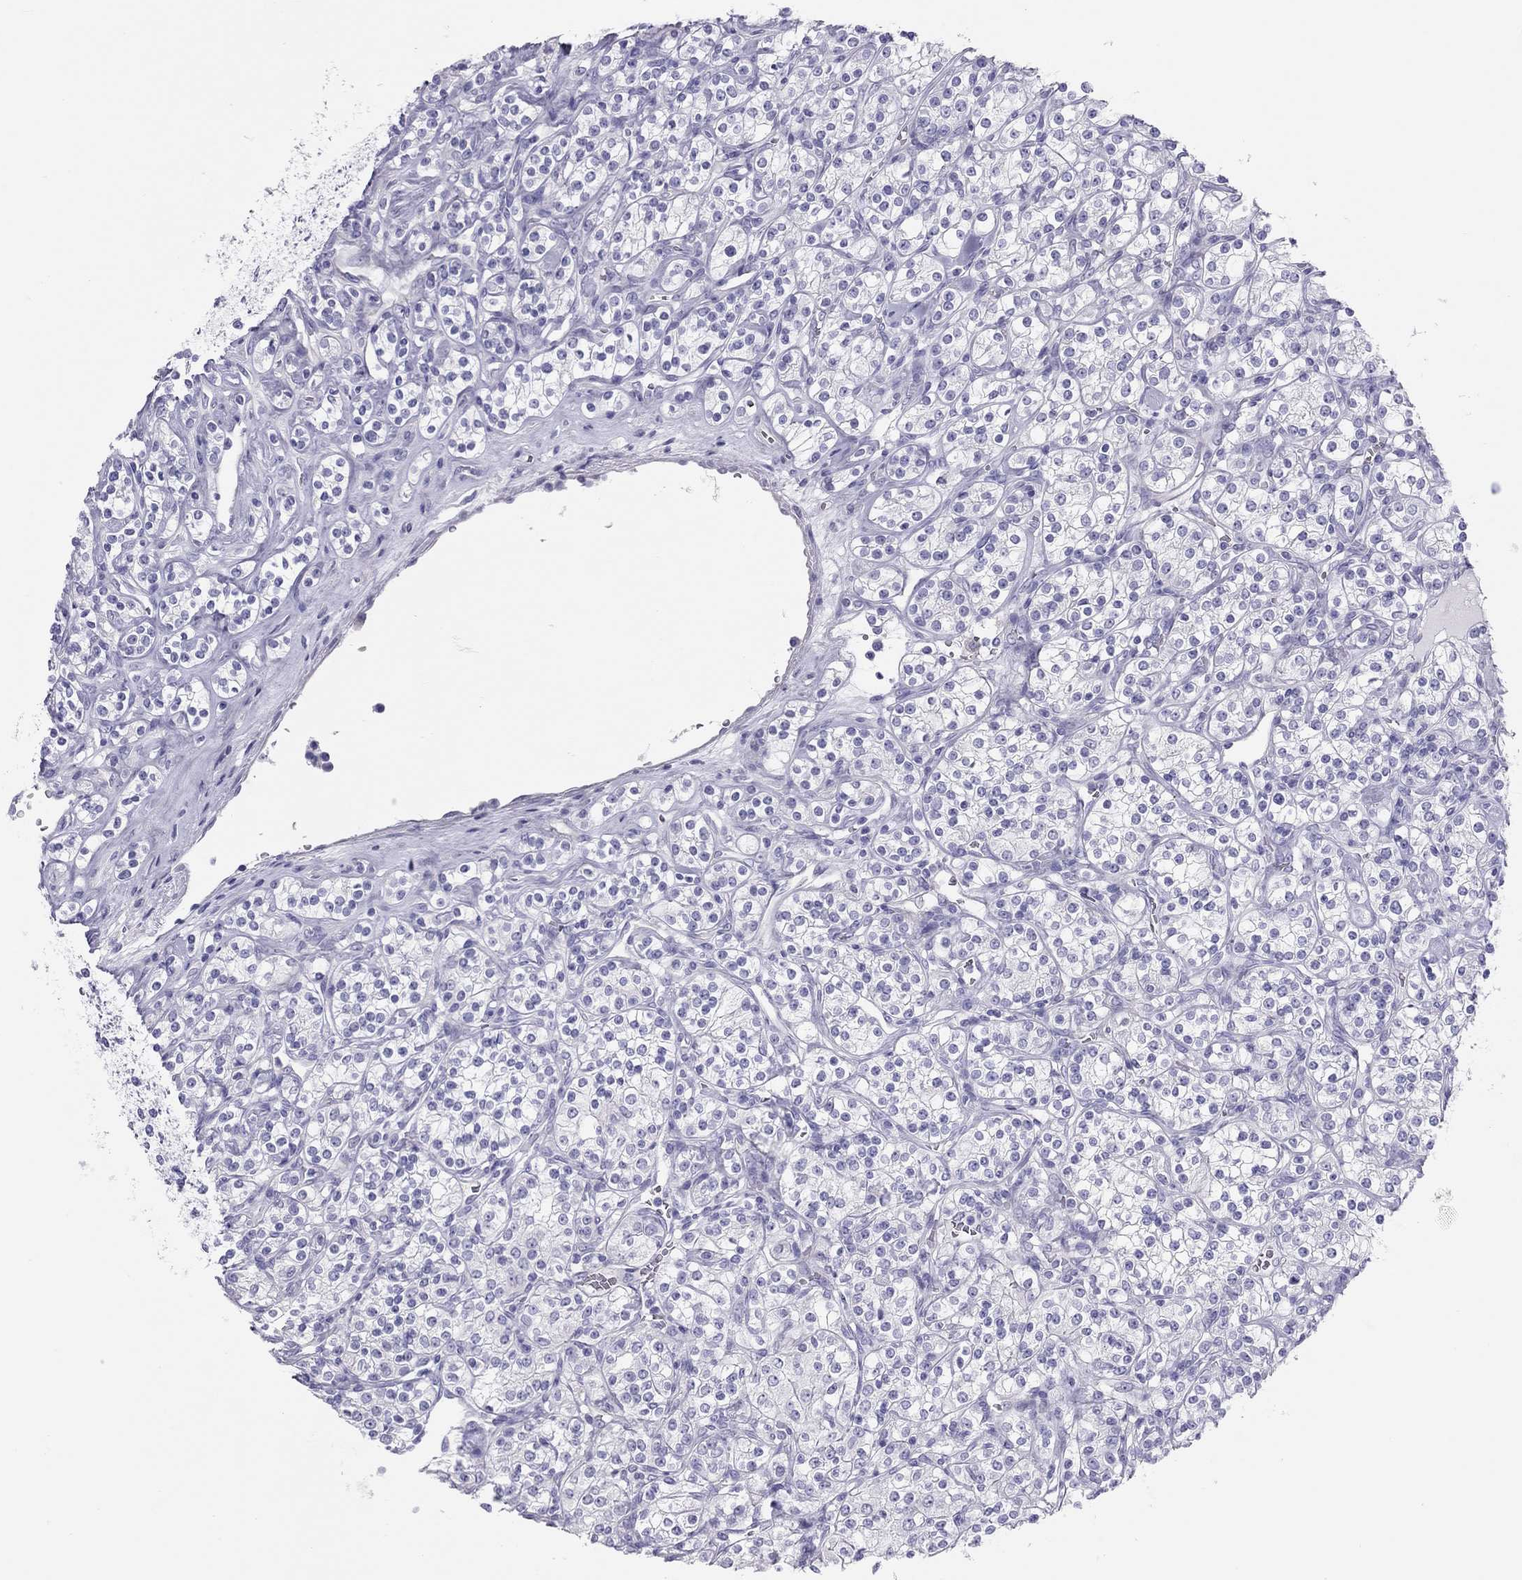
{"staining": {"intensity": "negative", "quantity": "none", "location": "none"}, "tissue": "renal cancer", "cell_type": "Tumor cells", "image_type": "cancer", "snomed": [{"axis": "morphology", "description": "Adenocarcinoma, NOS"}, {"axis": "topography", "description": "Kidney"}], "caption": "This is an immunohistochemistry image of renal adenocarcinoma. There is no expression in tumor cells.", "gene": "PSMB11", "patient": {"sex": "male", "age": 77}}